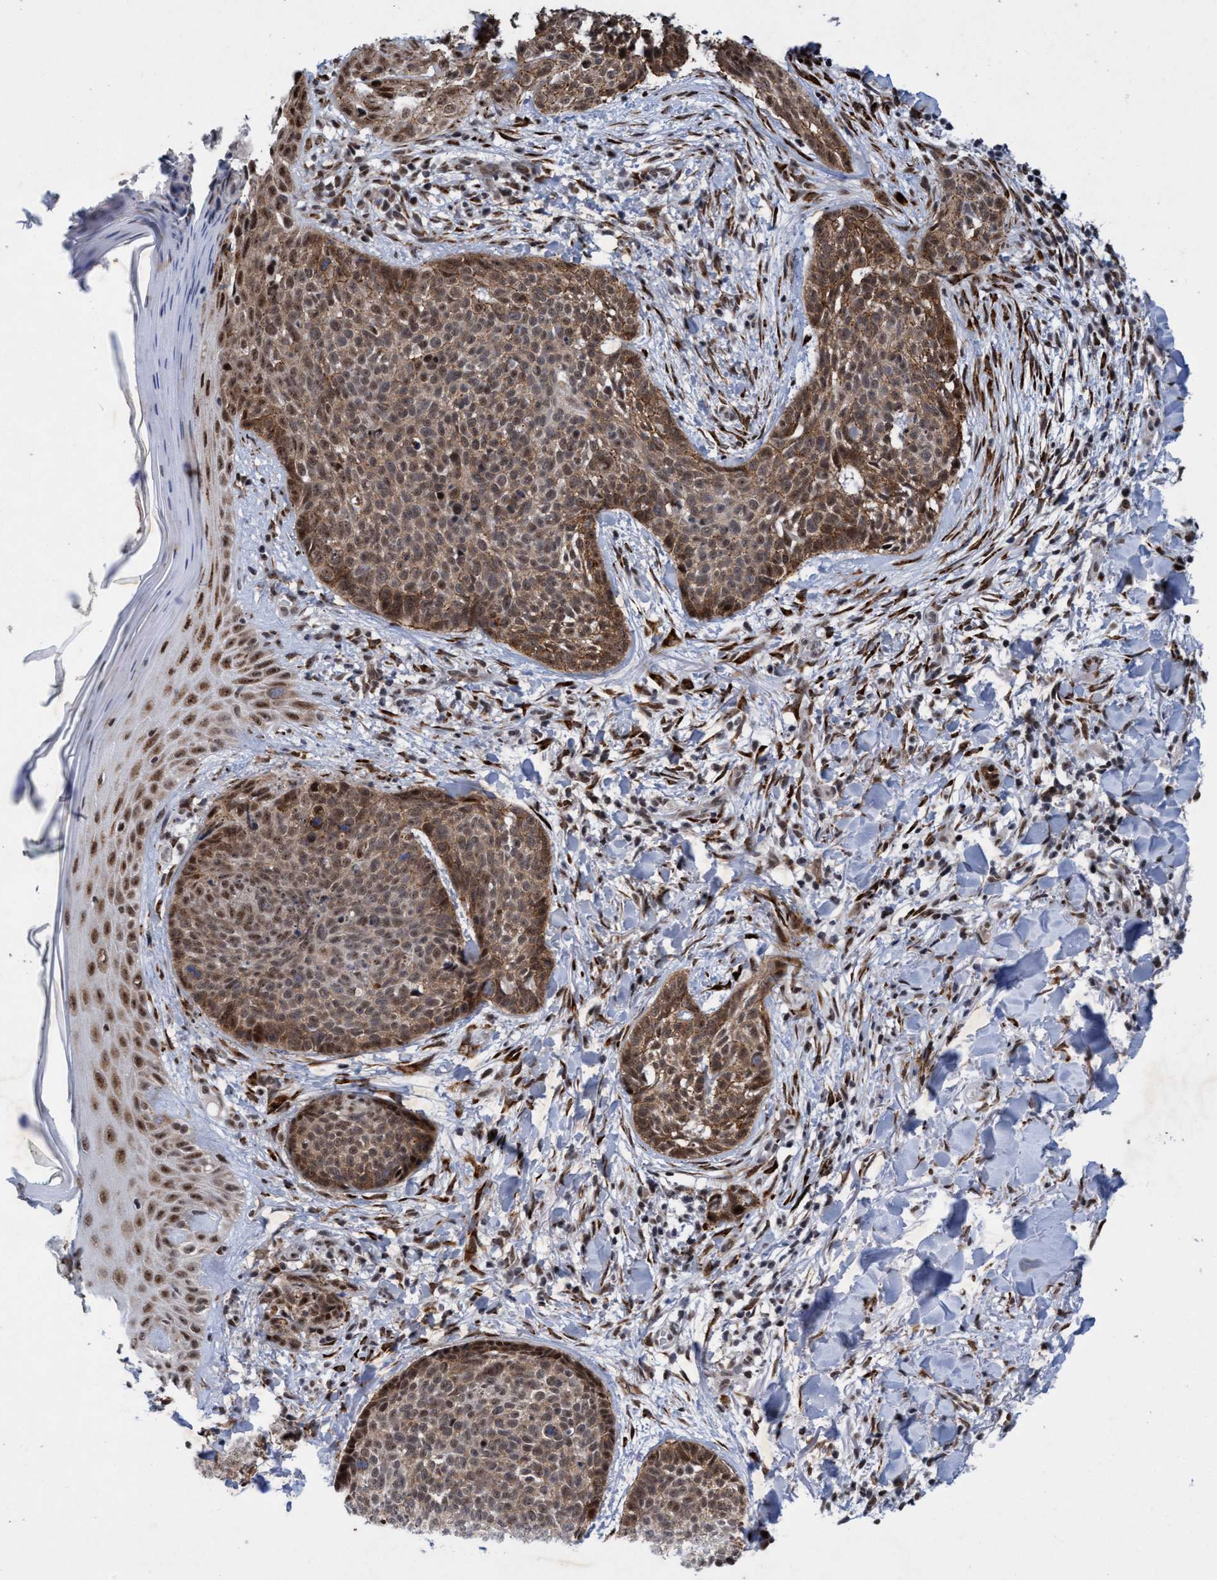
{"staining": {"intensity": "moderate", "quantity": ">75%", "location": "cytoplasmic/membranous,nuclear"}, "tissue": "skin cancer", "cell_type": "Tumor cells", "image_type": "cancer", "snomed": [{"axis": "morphology", "description": "Normal tissue, NOS"}, {"axis": "morphology", "description": "Basal cell carcinoma"}, {"axis": "topography", "description": "Skin"}], "caption": "Tumor cells show medium levels of moderate cytoplasmic/membranous and nuclear staining in about >75% of cells in human skin cancer. The protein is shown in brown color, while the nuclei are stained blue.", "gene": "GLT6D1", "patient": {"sex": "male", "age": 67}}